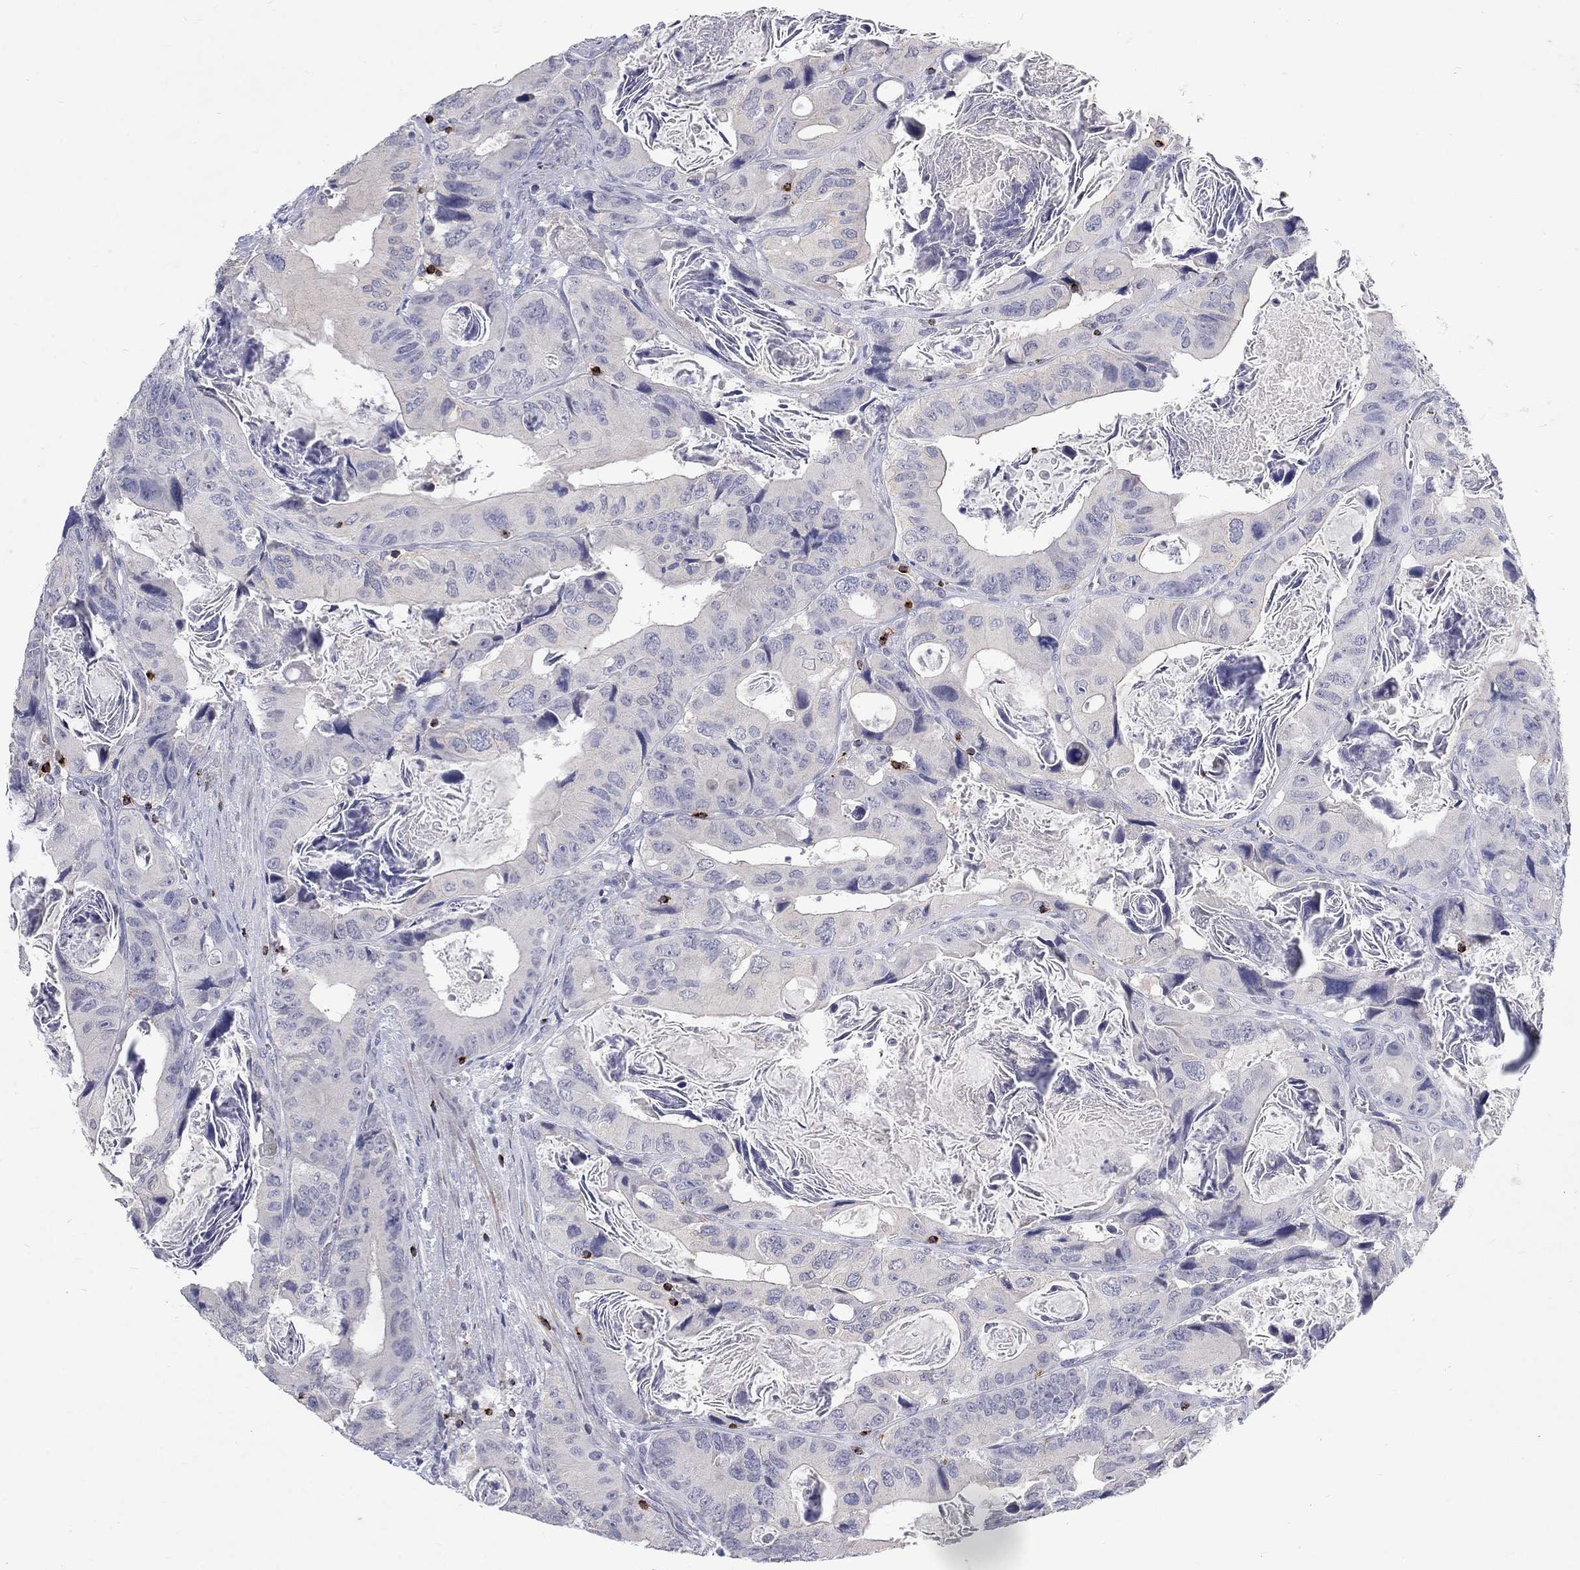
{"staining": {"intensity": "negative", "quantity": "none", "location": "none"}, "tissue": "colorectal cancer", "cell_type": "Tumor cells", "image_type": "cancer", "snomed": [{"axis": "morphology", "description": "Adenocarcinoma, NOS"}, {"axis": "topography", "description": "Rectum"}], "caption": "This is an IHC image of human colorectal cancer (adenocarcinoma). There is no staining in tumor cells.", "gene": "GZMA", "patient": {"sex": "male", "age": 64}}